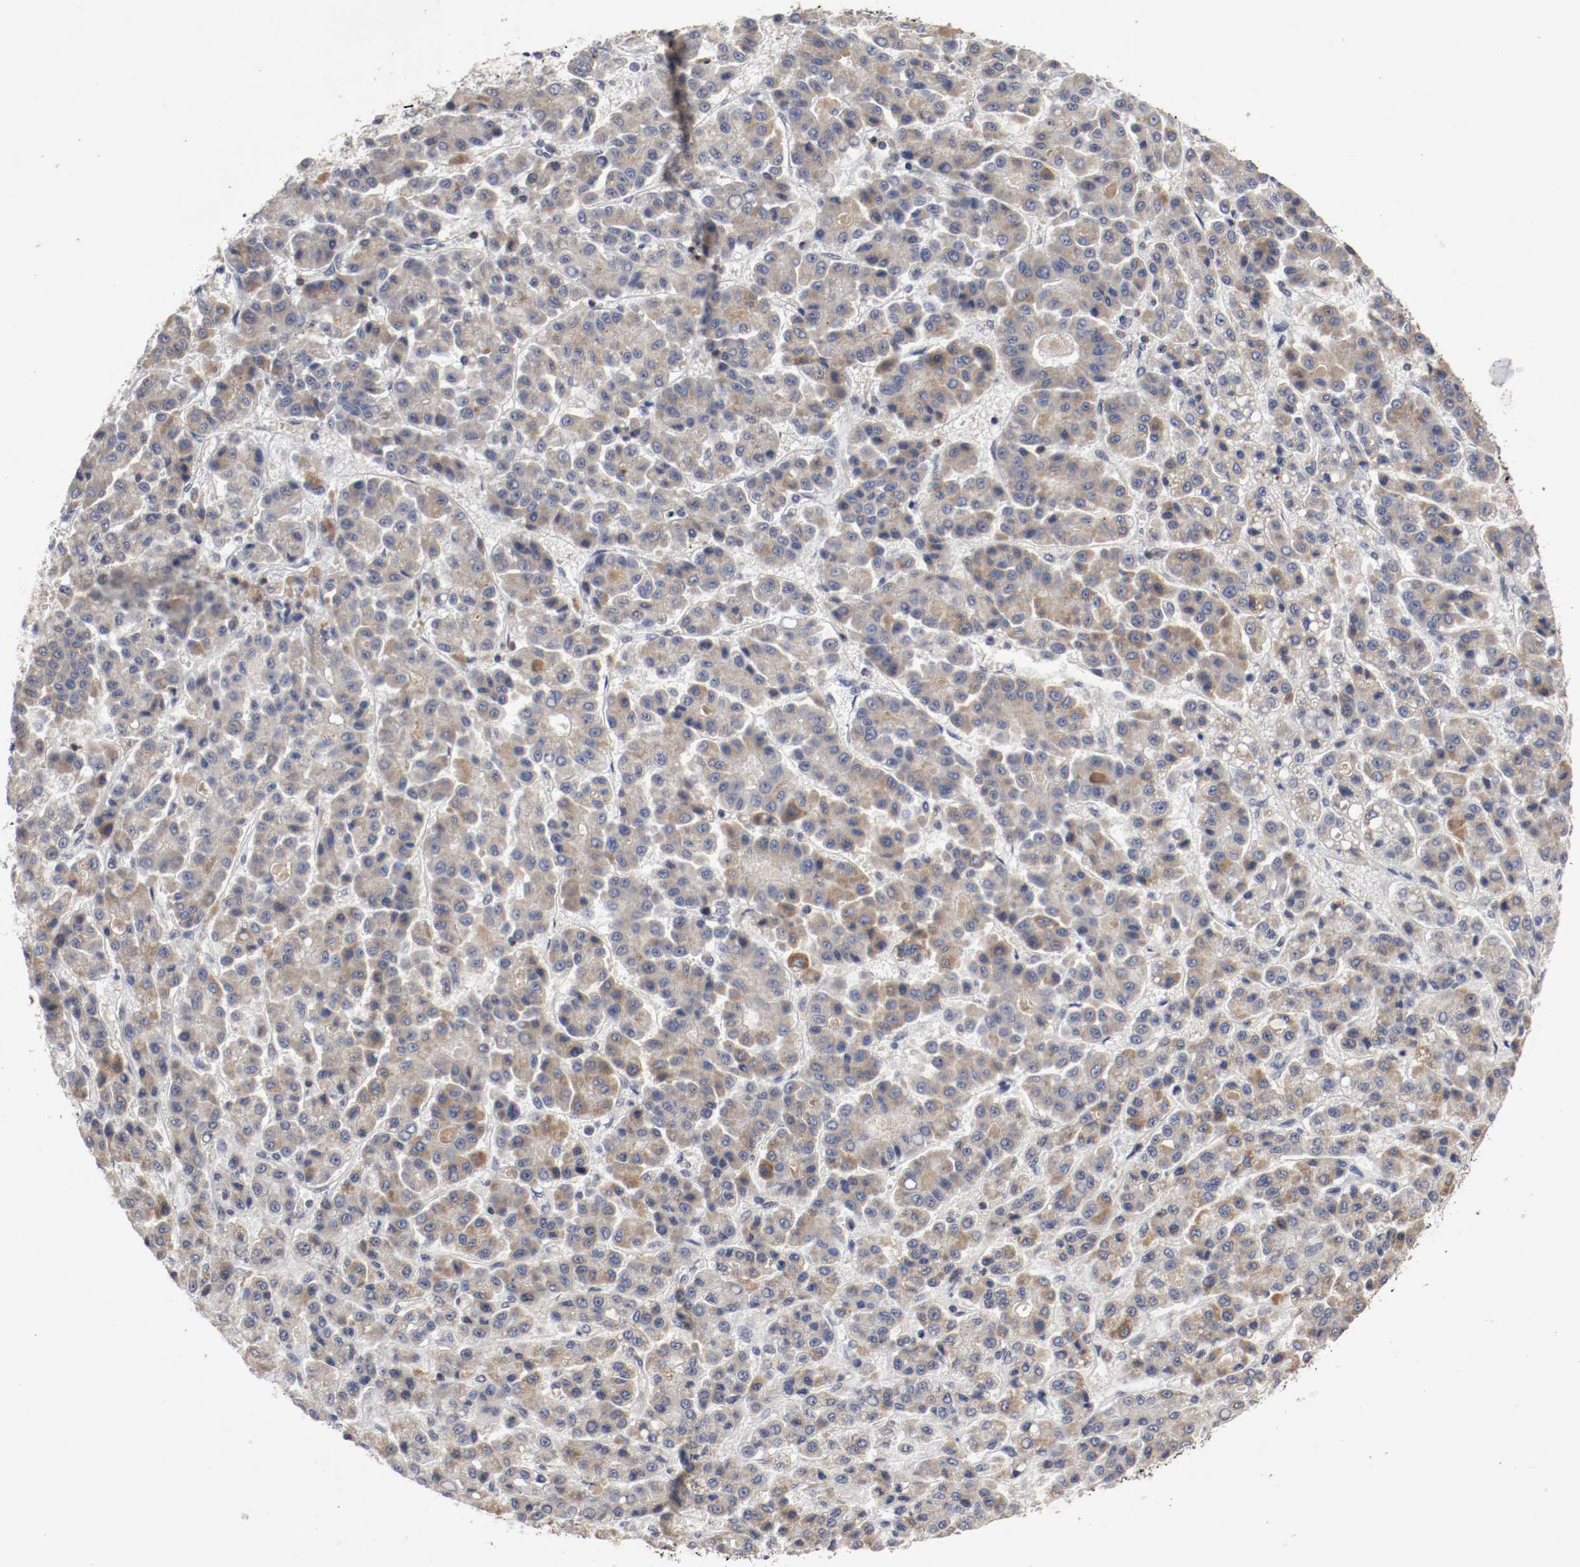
{"staining": {"intensity": "moderate", "quantity": ">75%", "location": "cytoplasmic/membranous"}, "tissue": "liver cancer", "cell_type": "Tumor cells", "image_type": "cancer", "snomed": [{"axis": "morphology", "description": "Carcinoma, Hepatocellular, NOS"}, {"axis": "topography", "description": "Liver"}], "caption": "This is an image of immunohistochemistry (IHC) staining of liver hepatocellular carcinoma, which shows moderate staining in the cytoplasmic/membranous of tumor cells.", "gene": "JUND", "patient": {"sex": "male", "age": 70}}